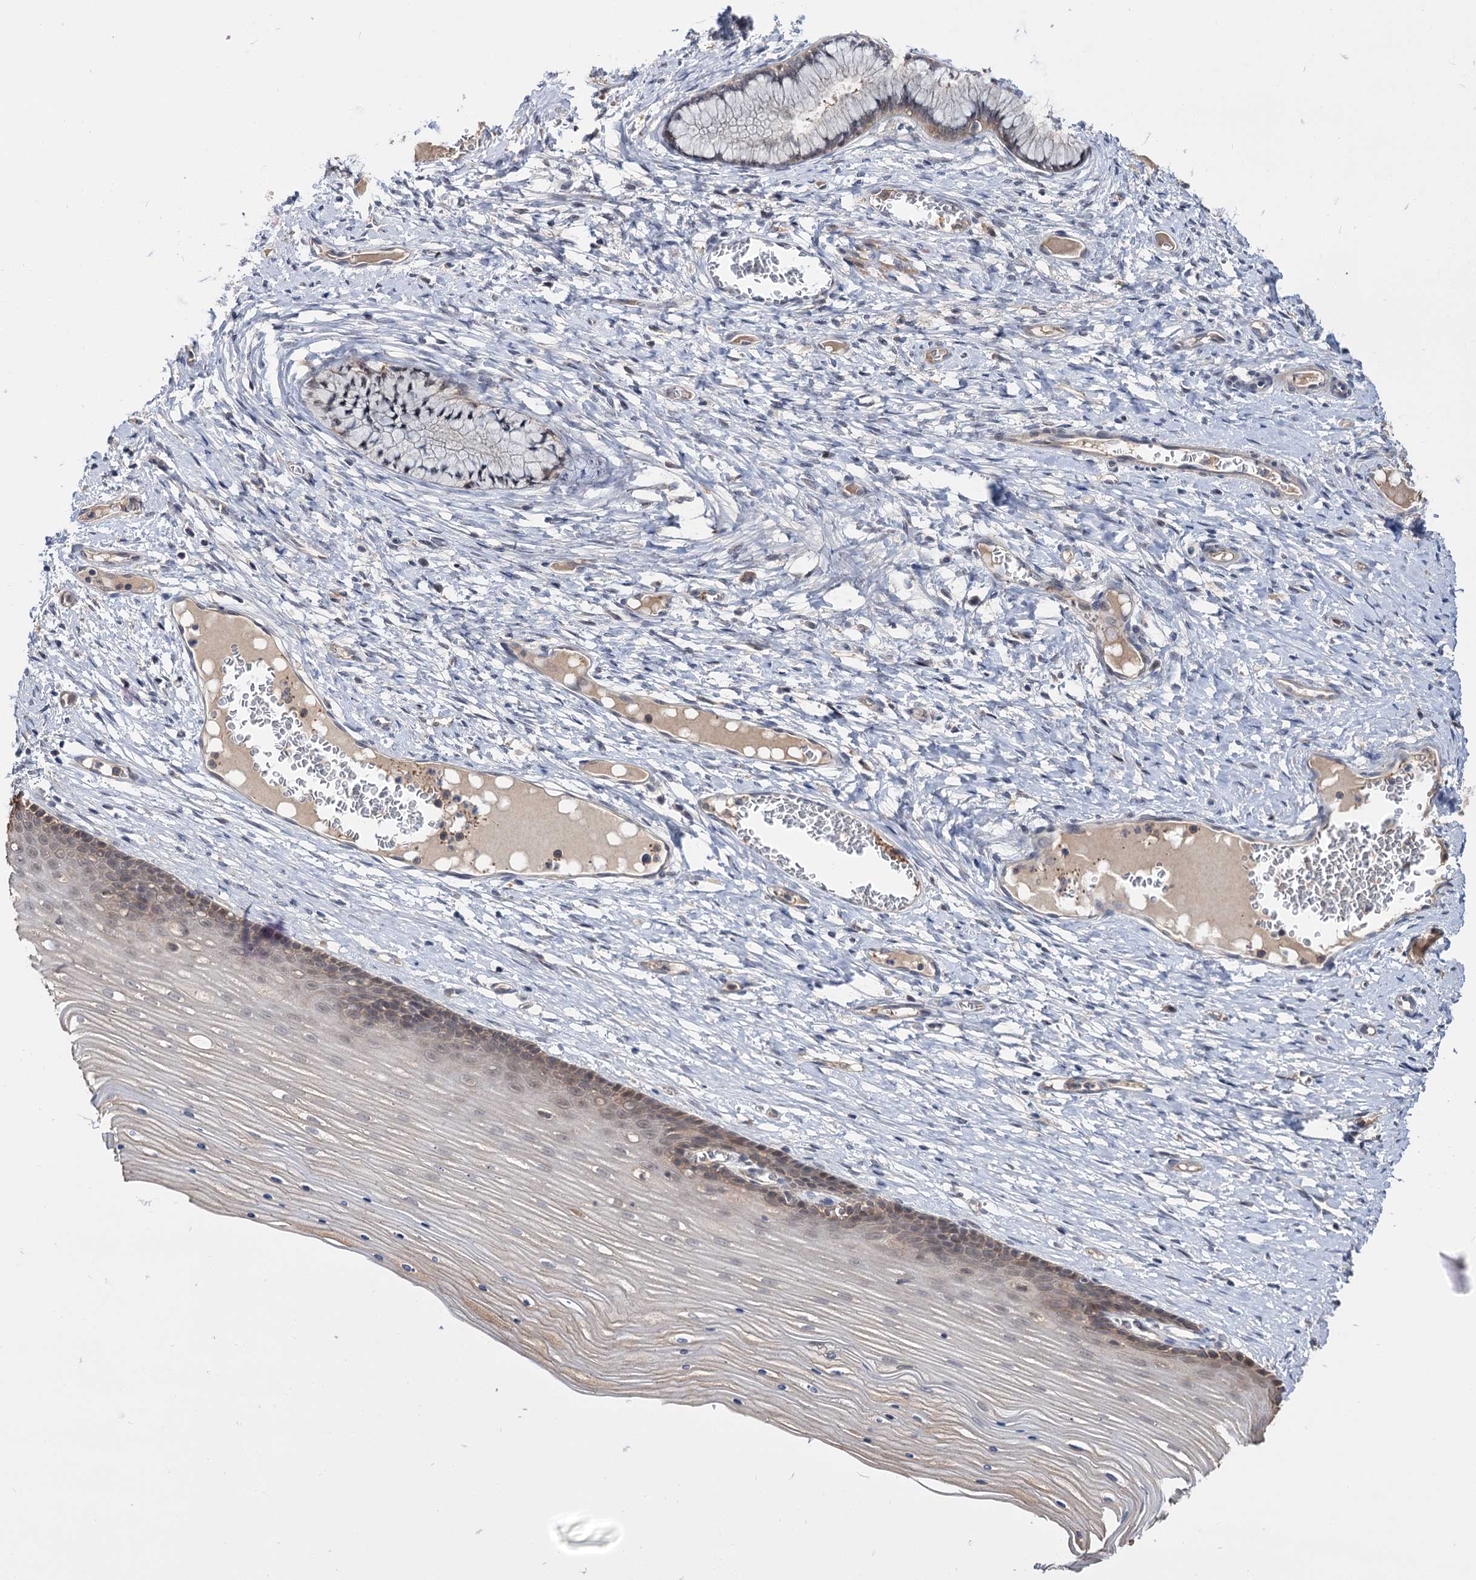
{"staining": {"intensity": "negative", "quantity": "none", "location": "none"}, "tissue": "cervix", "cell_type": "Glandular cells", "image_type": "normal", "snomed": [{"axis": "morphology", "description": "Normal tissue, NOS"}, {"axis": "topography", "description": "Cervix"}], "caption": "Immunohistochemistry (IHC) image of benign cervix: human cervix stained with DAB demonstrates no significant protein positivity in glandular cells. (Brightfield microscopy of DAB (3,3'-diaminobenzidine) immunohistochemistry at high magnification).", "gene": "NEK10", "patient": {"sex": "female", "age": 42}}